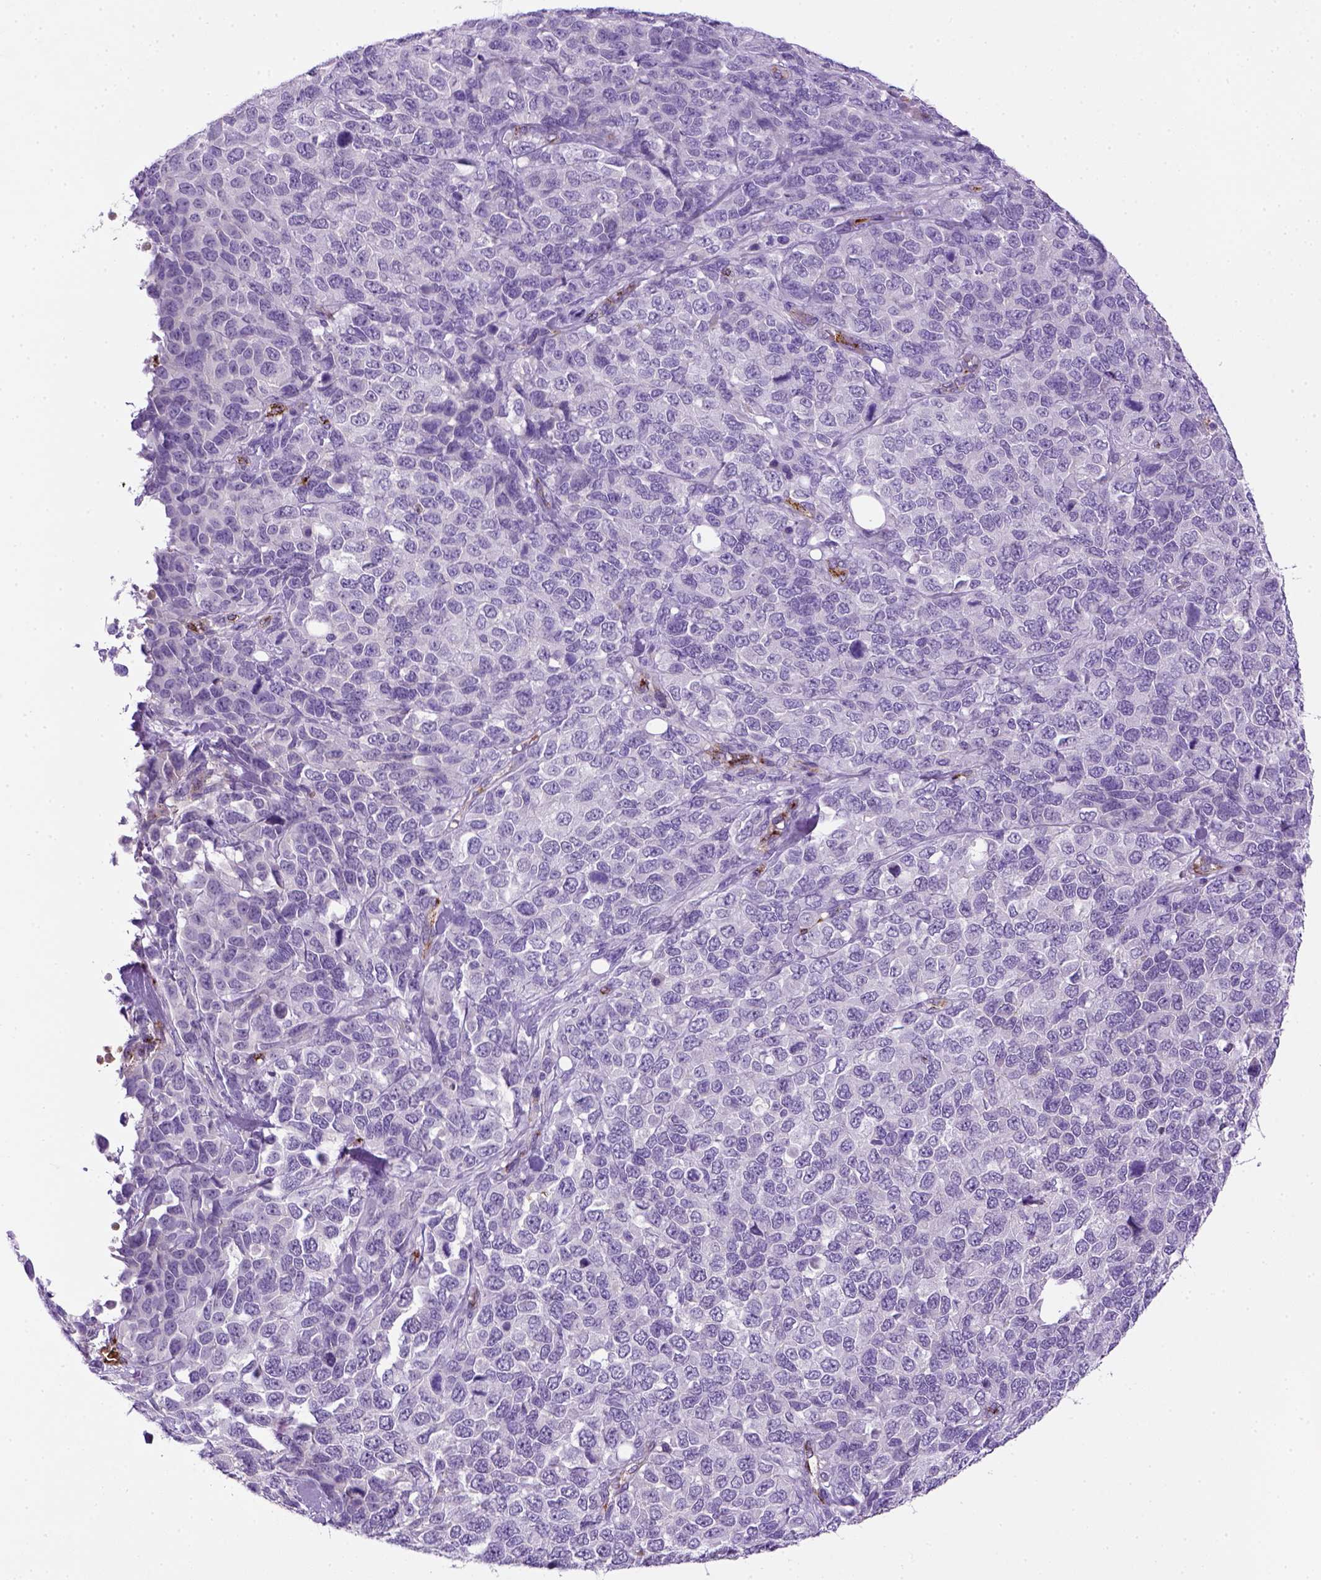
{"staining": {"intensity": "negative", "quantity": "none", "location": "none"}, "tissue": "melanoma", "cell_type": "Tumor cells", "image_type": "cancer", "snomed": [{"axis": "morphology", "description": "Malignant melanoma, Metastatic site"}, {"axis": "topography", "description": "Skin"}], "caption": "A micrograph of human melanoma is negative for staining in tumor cells. (Brightfield microscopy of DAB IHC at high magnification).", "gene": "VWF", "patient": {"sex": "male", "age": 84}}